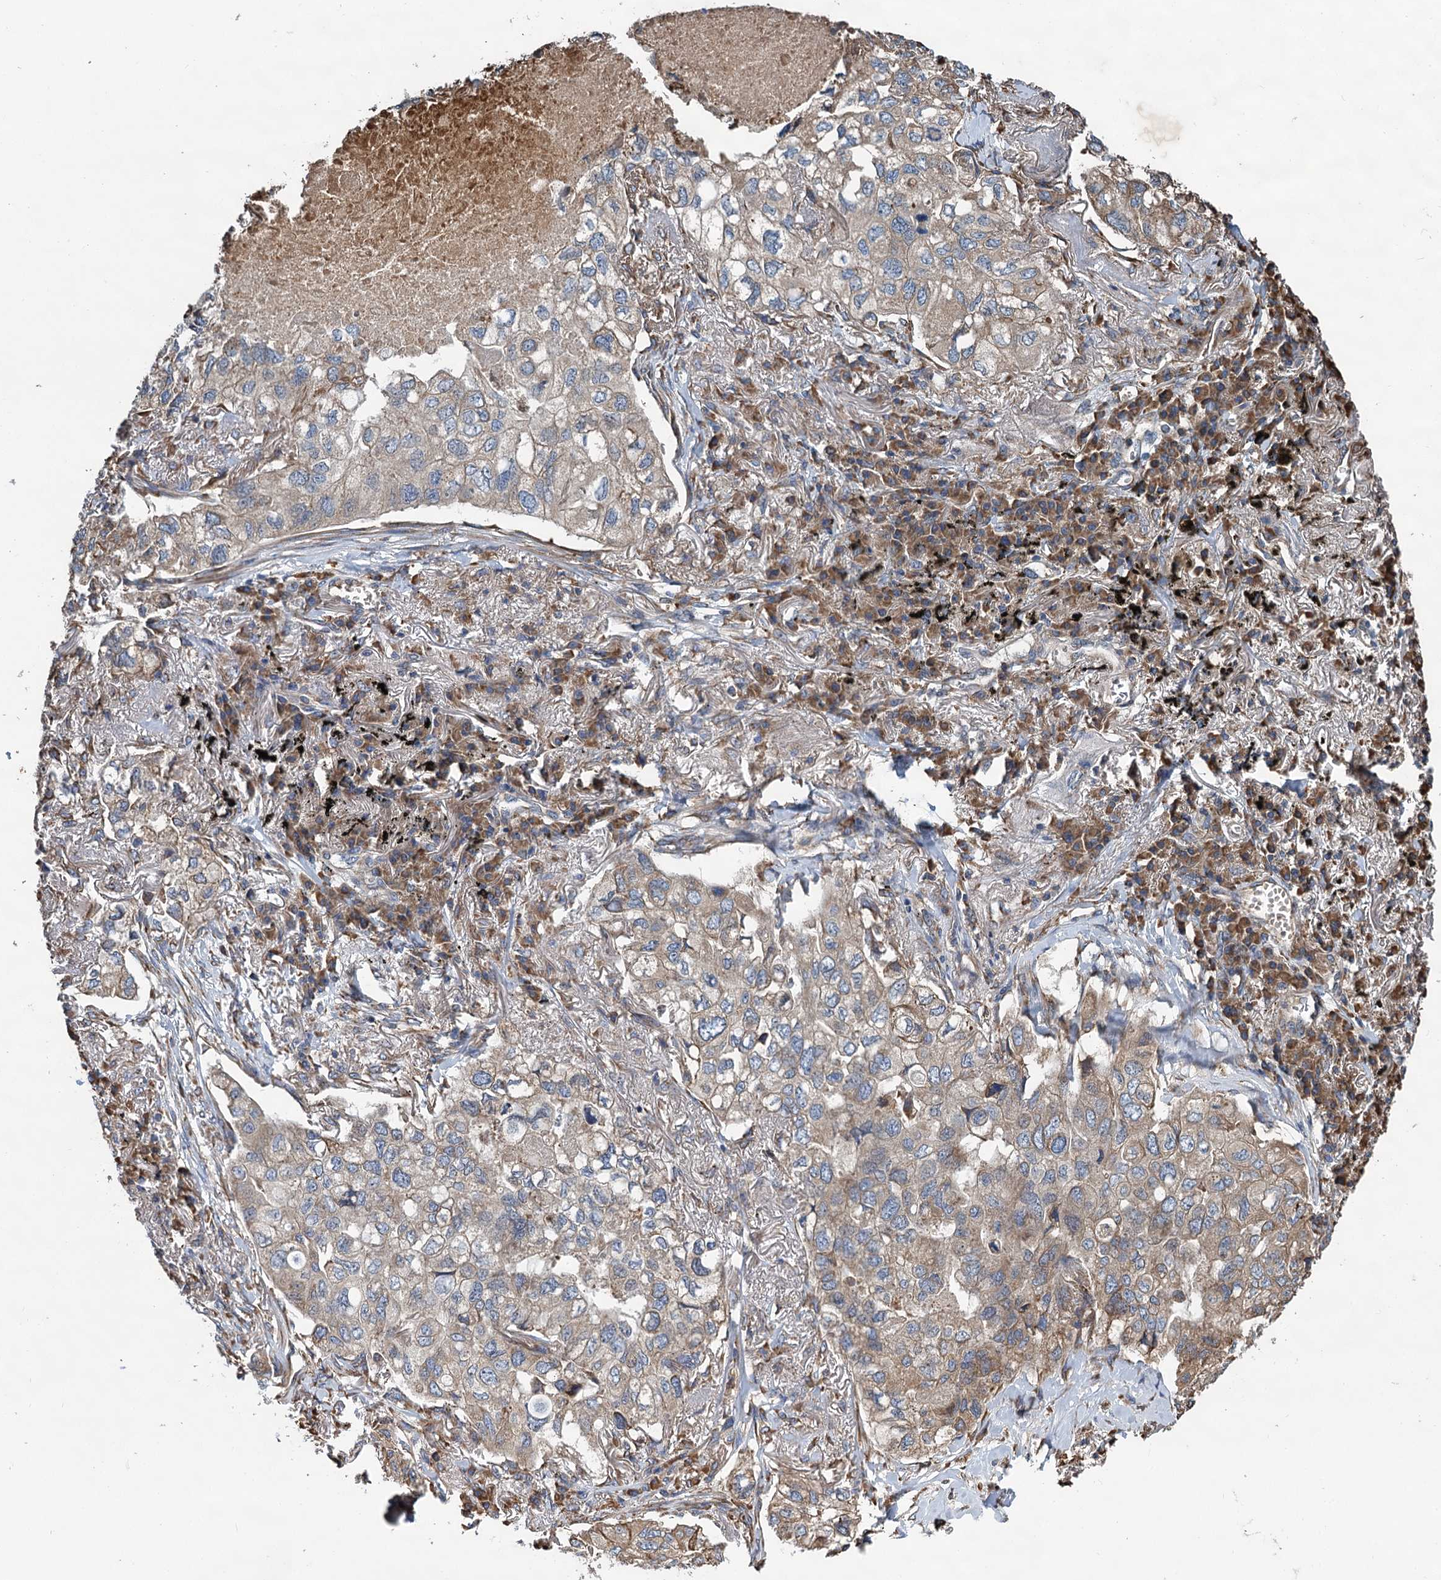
{"staining": {"intensity": "weak", "quantity": "25%-75%", "location": "cytoplasmic/membranous"}, "tissue": "lung cancer", "cell_type": "Tumor cells", "image_type": "cancer", "snomed": [{"axis": "morphology", "description": "Adenocarcinoma, NOS"}, {"axis": "topography", "description": "Lung"}], "caption": "An IHC image of neoplastic tissue is shown. Protein staining in brown shows weak cytoplasmic/membranous positivity in lung cancer within tumor cells.", "gene": "LINS1", "patient": {"sex": "male", "age": 65}}